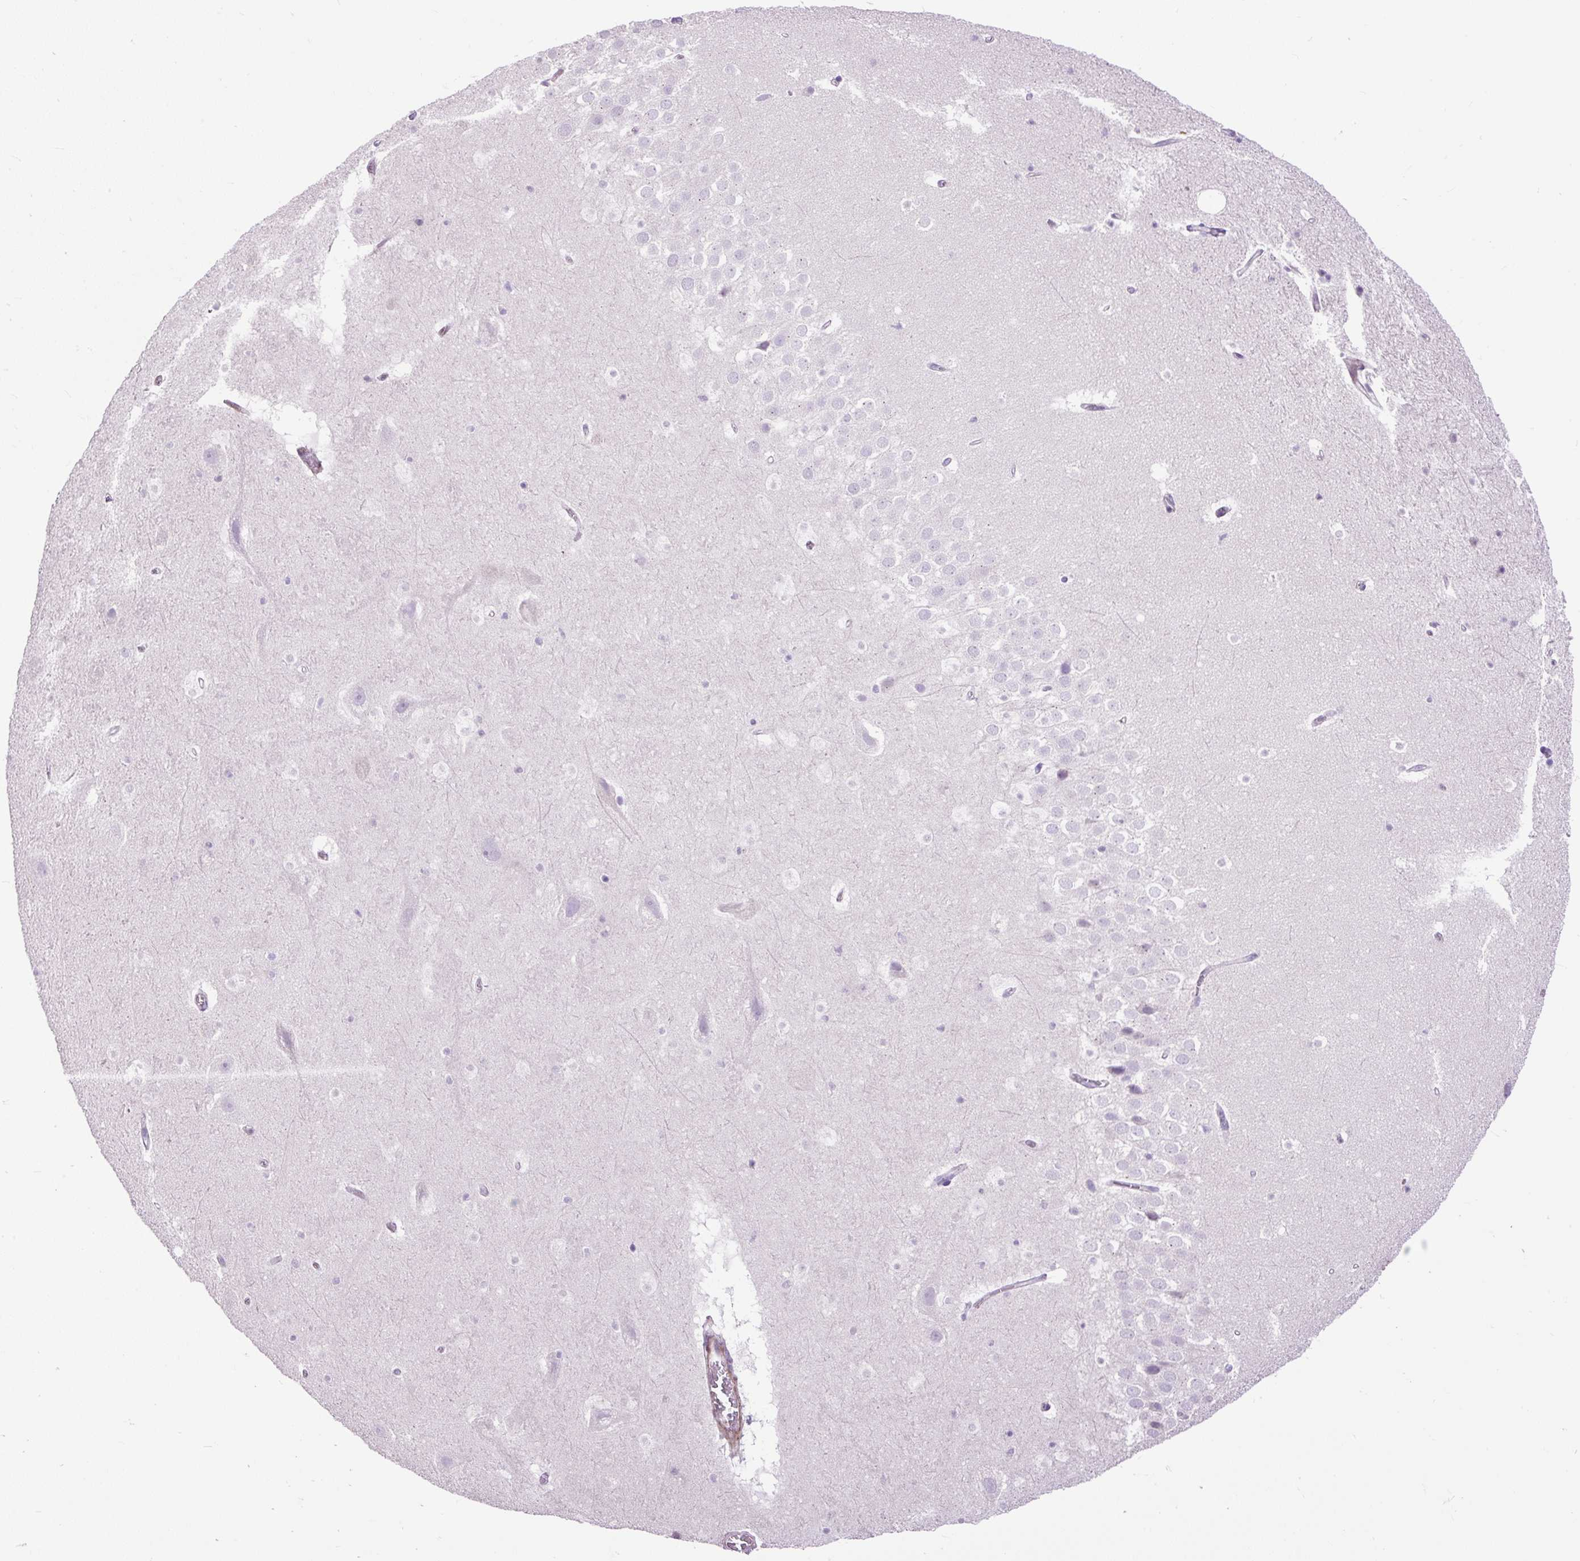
{"staining": {"intensity": "negative", "quantity": "none", "location": "none"}, "tissue": "hippocampus", "cell_type": "Glial cells", "image_type": "normal", "snomed": [{"axis": "morphology", "description": "Normal tissue, NOS"}, {"axis": "topography", "description": "Hippocampus"}], "caption": "Glial cells show no significant staining in benign hippocampus. The staining was performed using DAB to visualize the protein expression in brown, while the nuclei were stained in blue with hematoxylin (Magnification: 20x).", "gene": "ZNF197", "patient": {"sex": "male", "age": 37}}